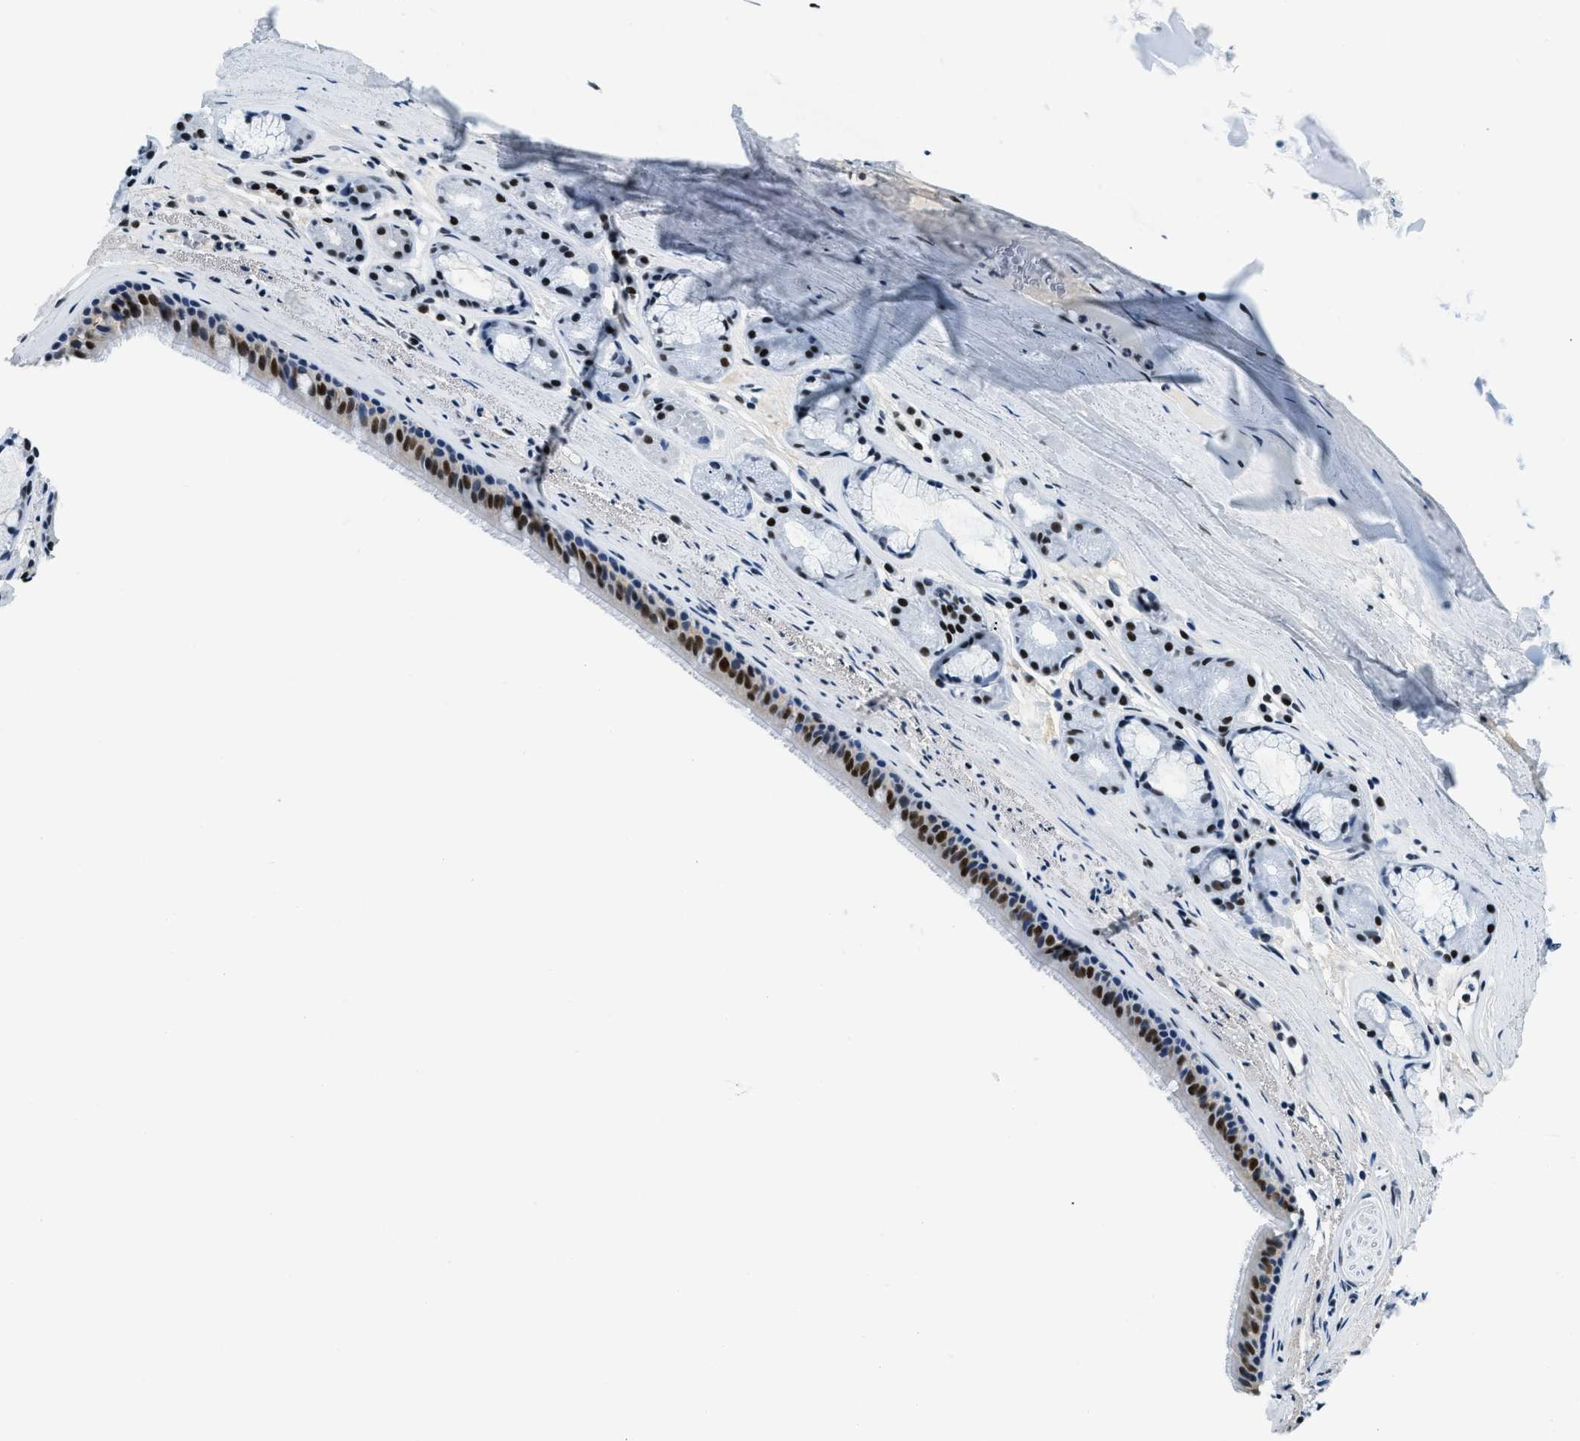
{"staining": {"intensity": "strong", "quantity": ">75%", "location": "nuclear"}, "tissue": "bronchus", "cell_type": "Respiratory epithelial cells", "image_type": "normal", "snomed": [{"axis": "morphology", "description": "Normal tissue, NOS"}, {"axis": "topography", "description": "Cartilage tissue"}], "caption": "Respiratory epithelial cells display strong nuclear expression in about >75% of cells in normal bronchus. (IHC, brightfield microscopy, high magnification).", "gene": "TOP1", "patient": {"sex": "female", "age": 63}}